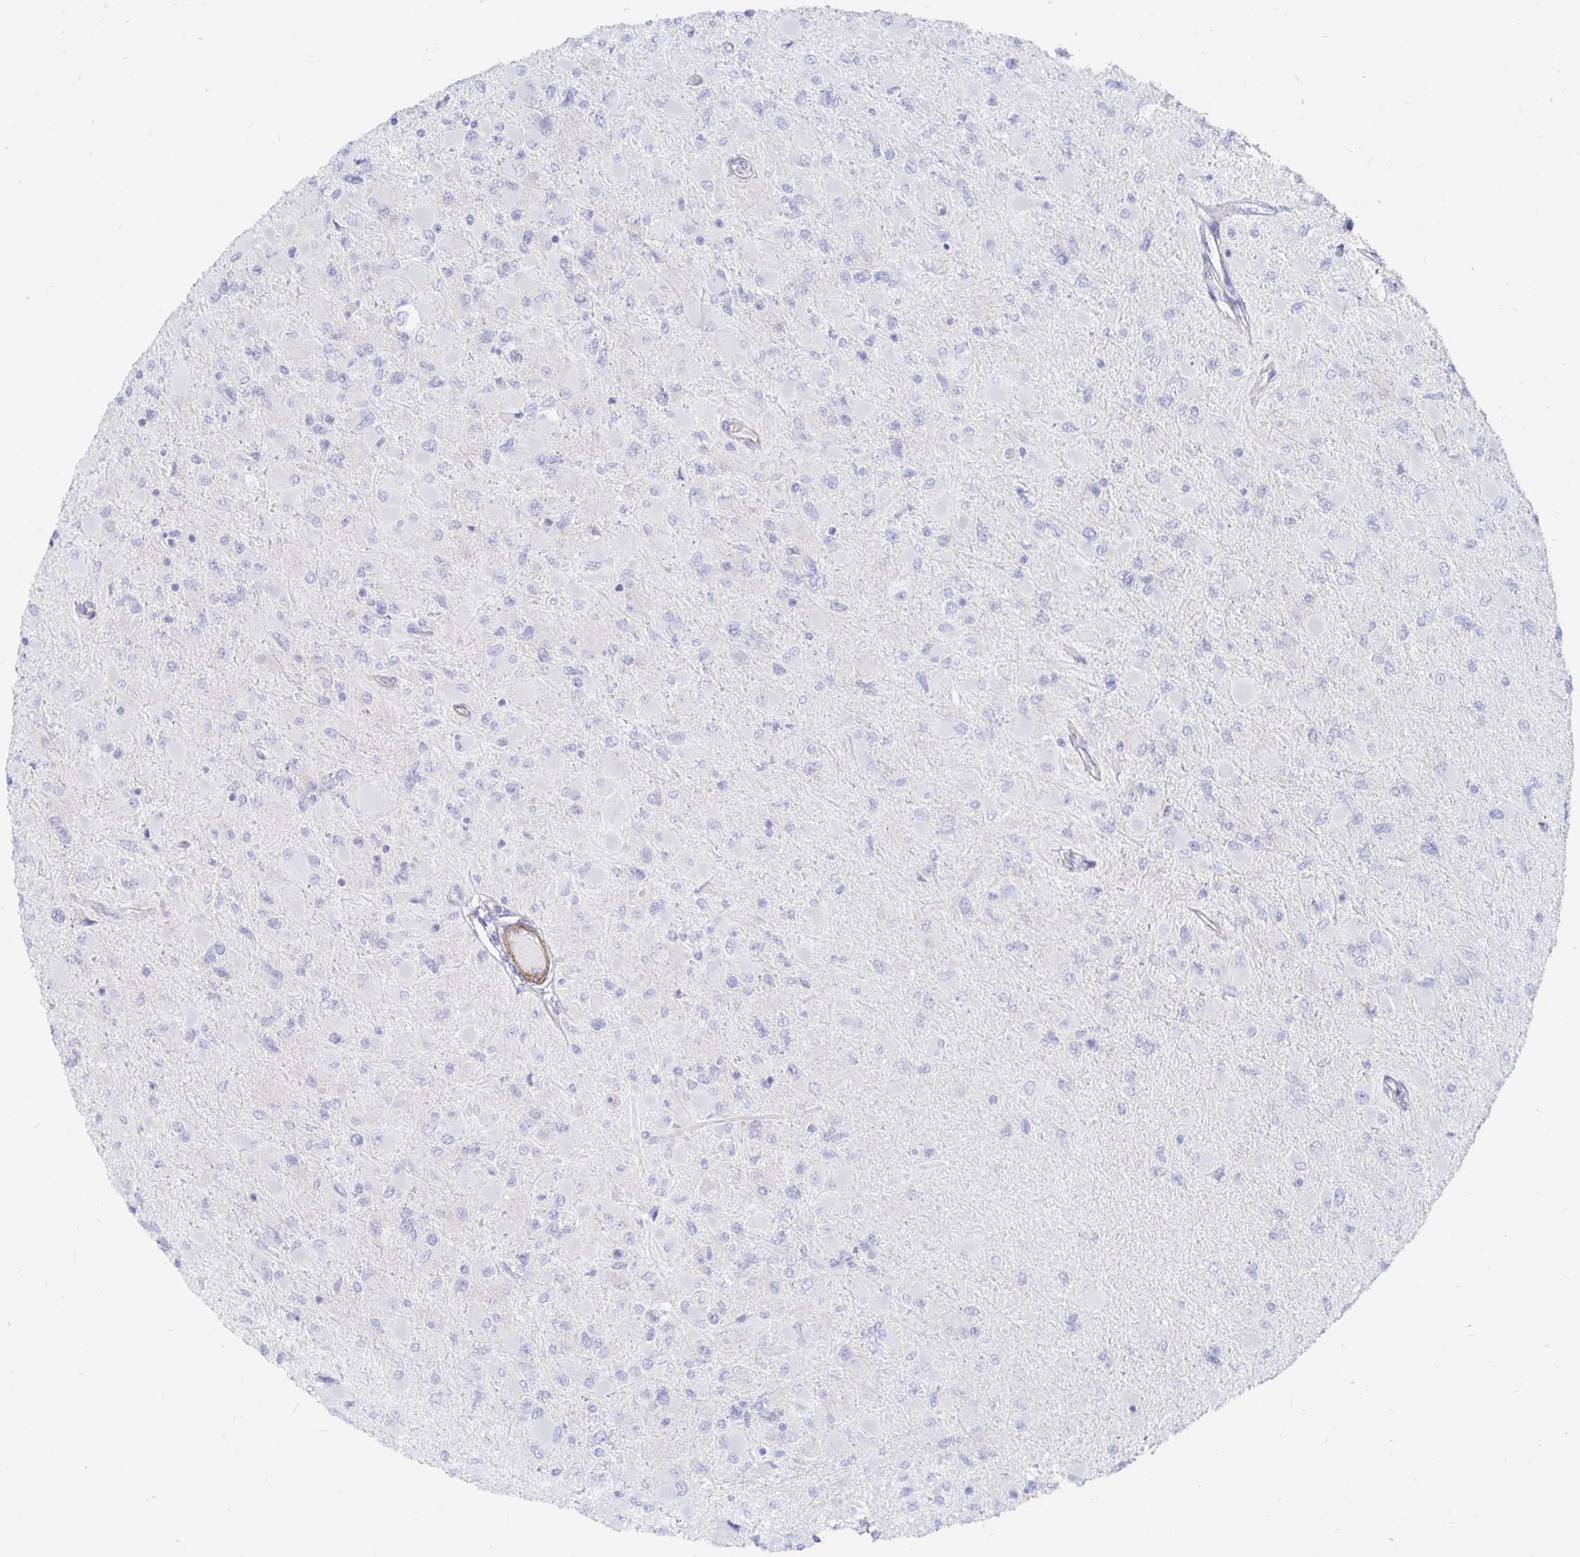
{"staining": {"intensity": "negative", "quantity": "none", "location": "none"}, "tissue": "glioma", "cell_type": "Tumor cells", "image_type": "cancer", "snomed": [{"axis": "morphology", "description": "Glioma, malignant, High grade"}, {"axis": "topography", "description": "Cerebral cortex"}], "caption": "Immunohistochemistry (IHC) of human malignant glioma (high-grade) displays no expression in tumor cells. (Stains: DAB (3,3'-diaminobenzidine) immunohistochemistry (IHC) with hematoxylin counter stain, Microscopy: brightfield microscopy at high magnification).", "gene": "COX16", "patient": {"sex": "female", "age": 36}}